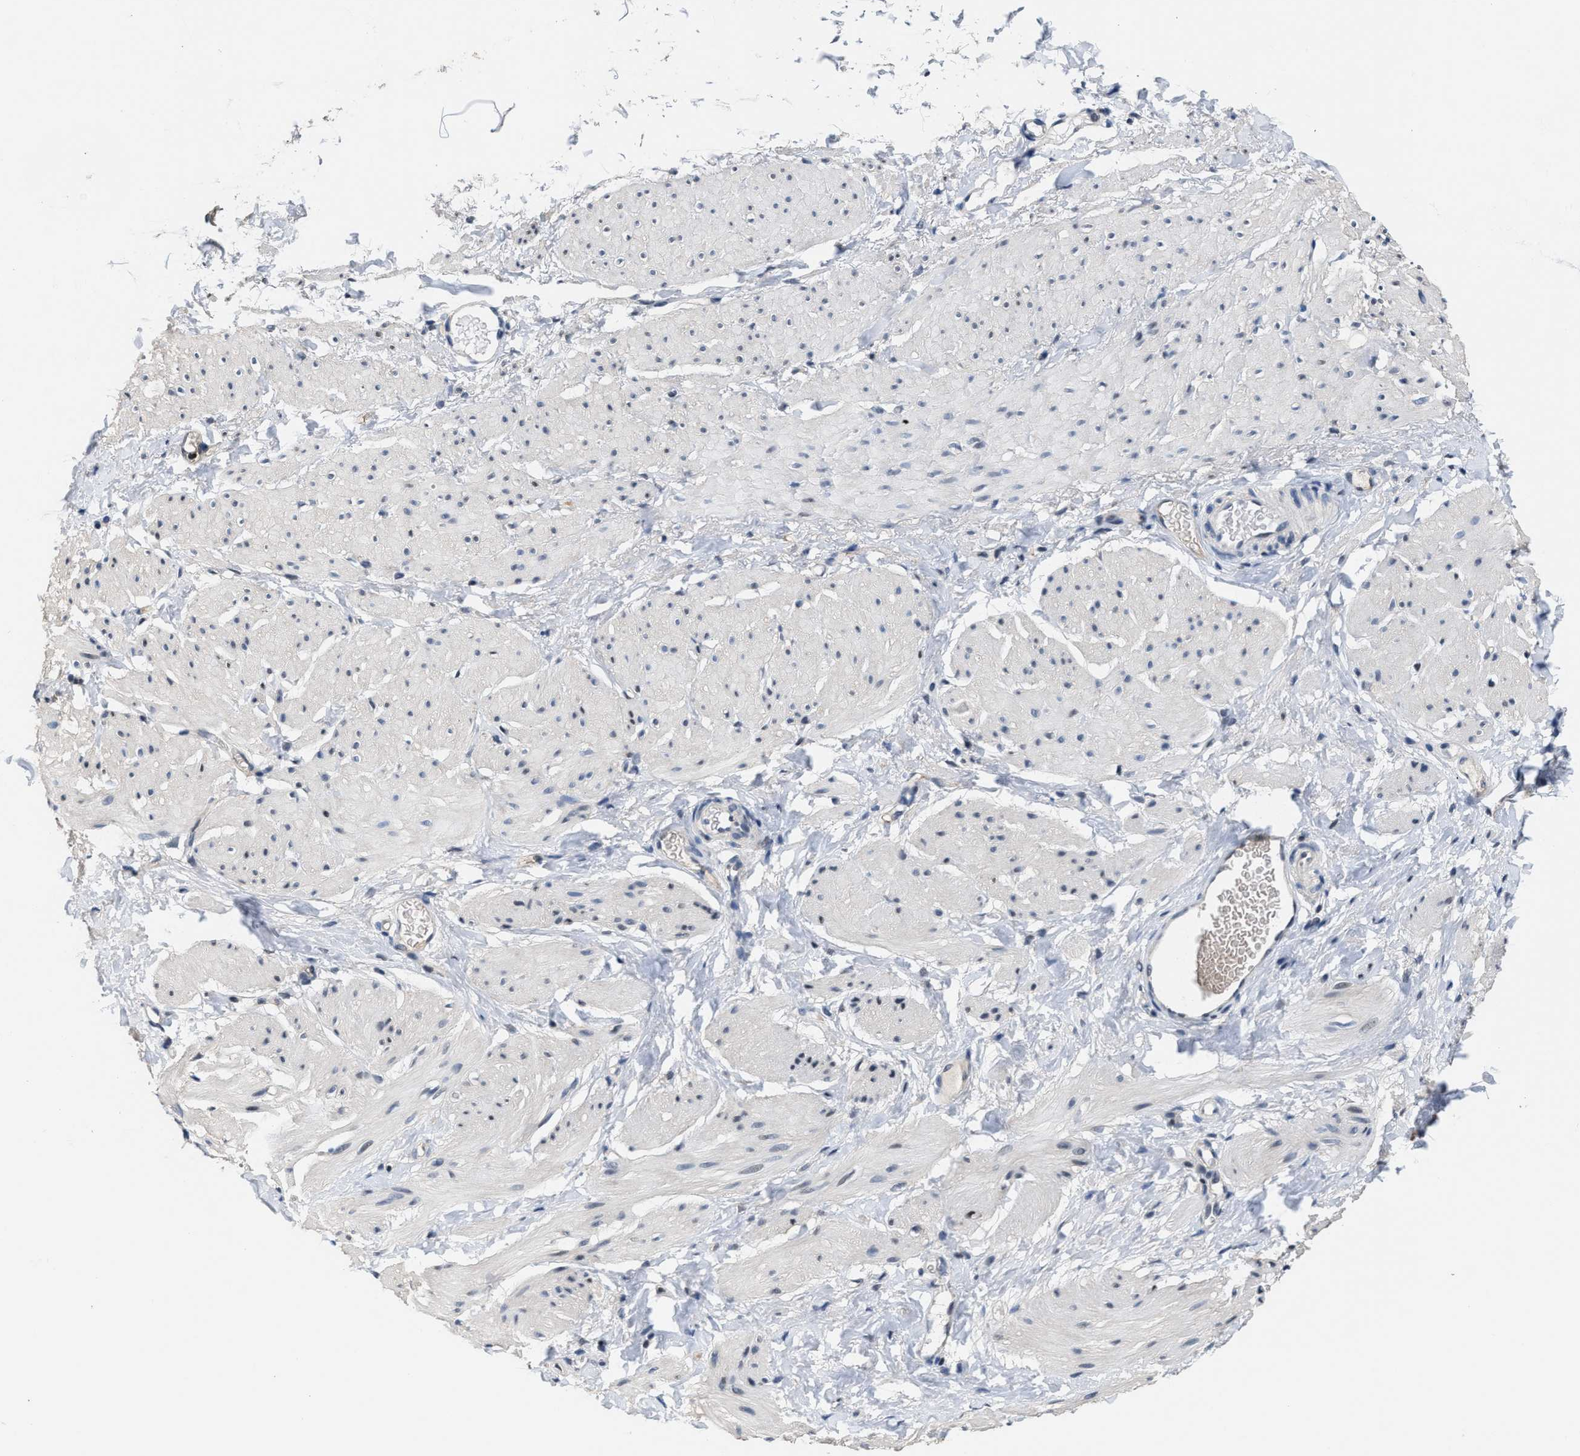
{"staining": {"intensity": "weak", "quantity": "<25%", "location": "nuclear"}, "tissue": "smooth muscle", "cell_type": "Smooth muscle cells", "image_type": "normal", "snomed": [{"axis": "morphology", "description": "Normal tissue, NOS"}, {"axis": "topography", "description": "Smooth muscle"}], "caption": "Human smooth muscle stained for a protein using IHC reveals no positivity in smooth muscle cells.", "gene": "ZNF20", "patient": {"sex": "male", "age": 16}}